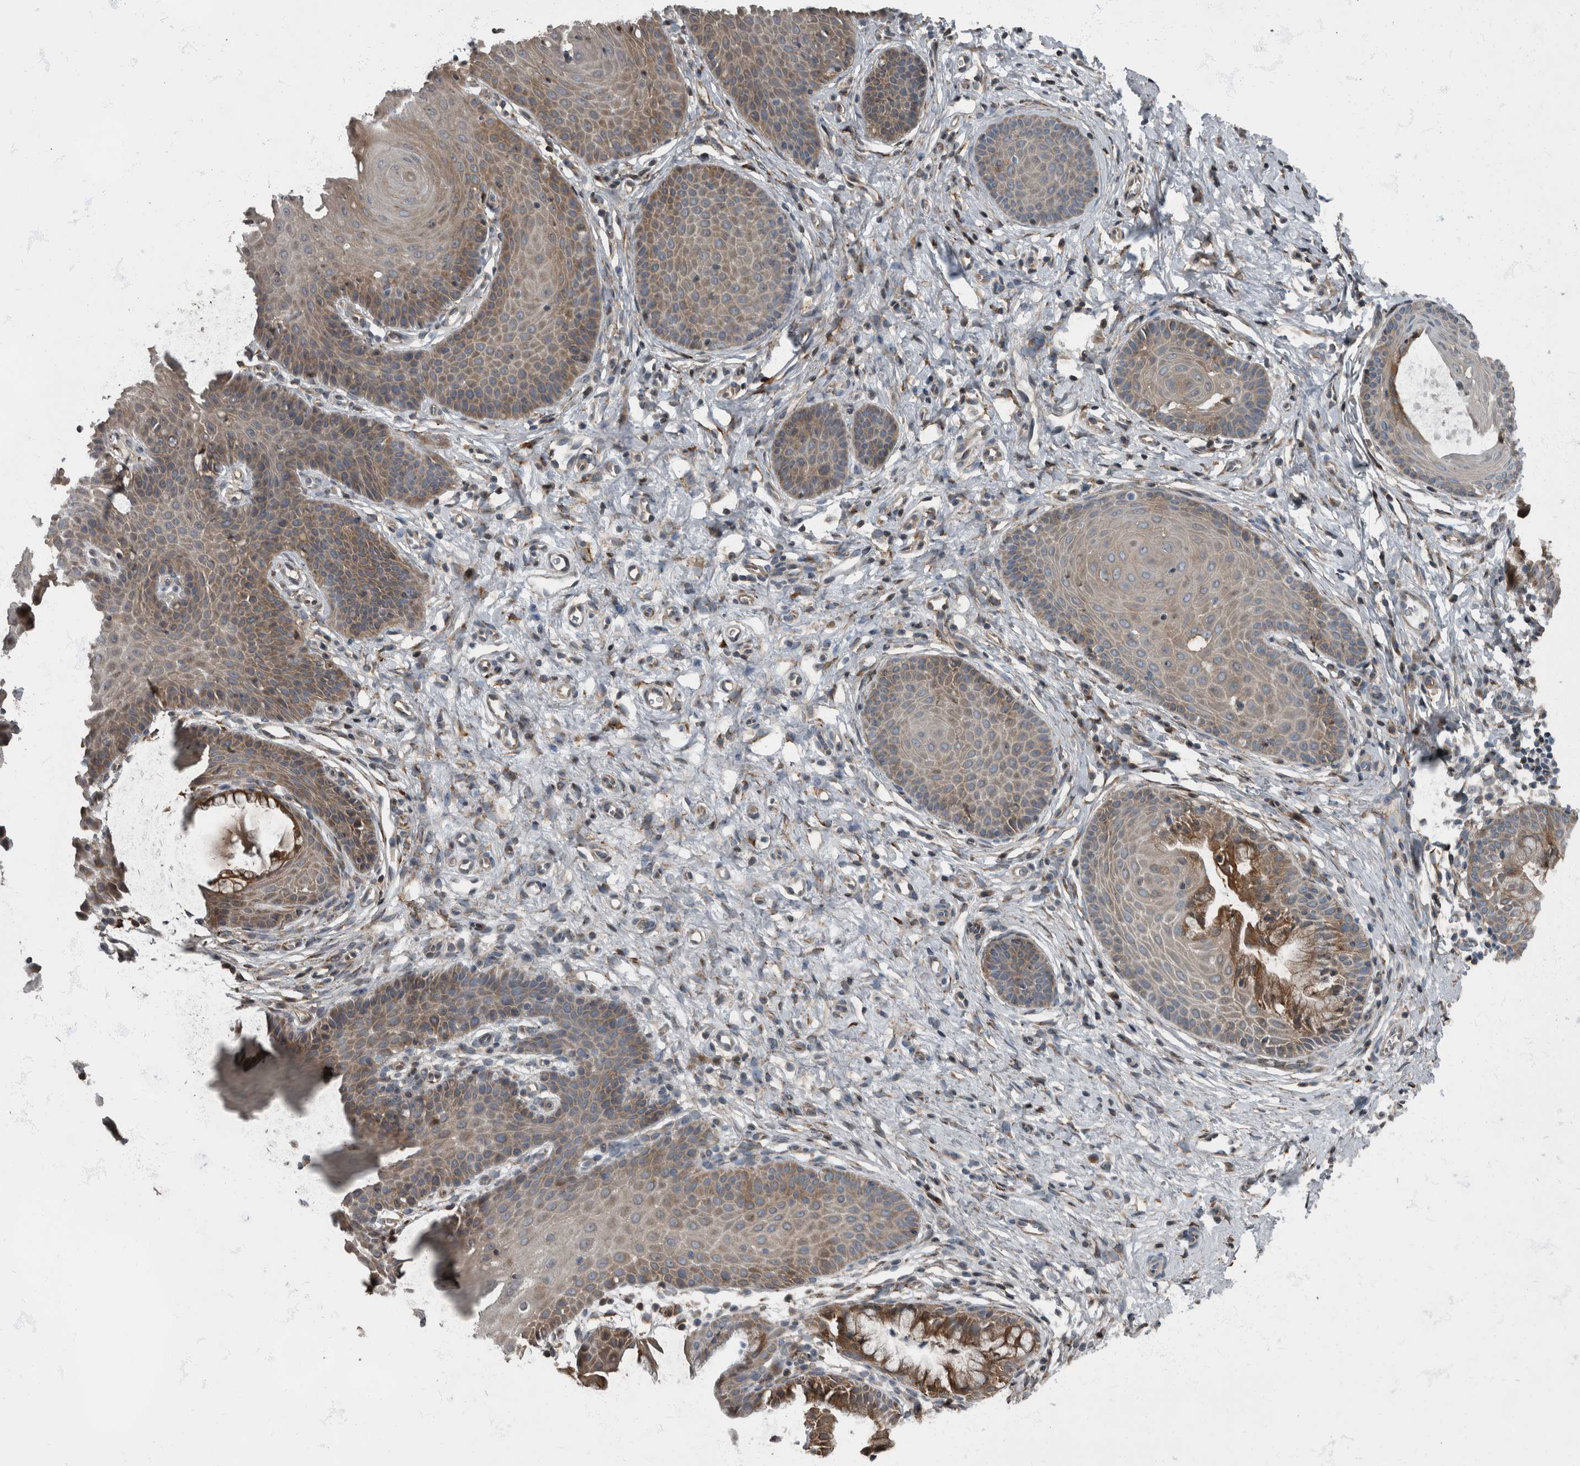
{"staining": {"intensity": "strong", "quantity": ">75%", "location": "cytoplasmic/membranous"}, "tissue": "cervix", "cell_type": "Glandular cells", "image_type": "normal", "snomed": [{"axis": "morphology", "description": "Normal tissue, NOS"}, {"axis": "topography", "description": "Cervix"}], "caption": "A high-resolution photomicrograph shows IHC staining of unremarkable cervix, which exhibits strong cytoplasmic/membranous expression in about >75% of glandular cells.", "gene": "RABGGTB", "patient": {"sex": "female", "age": 36}}